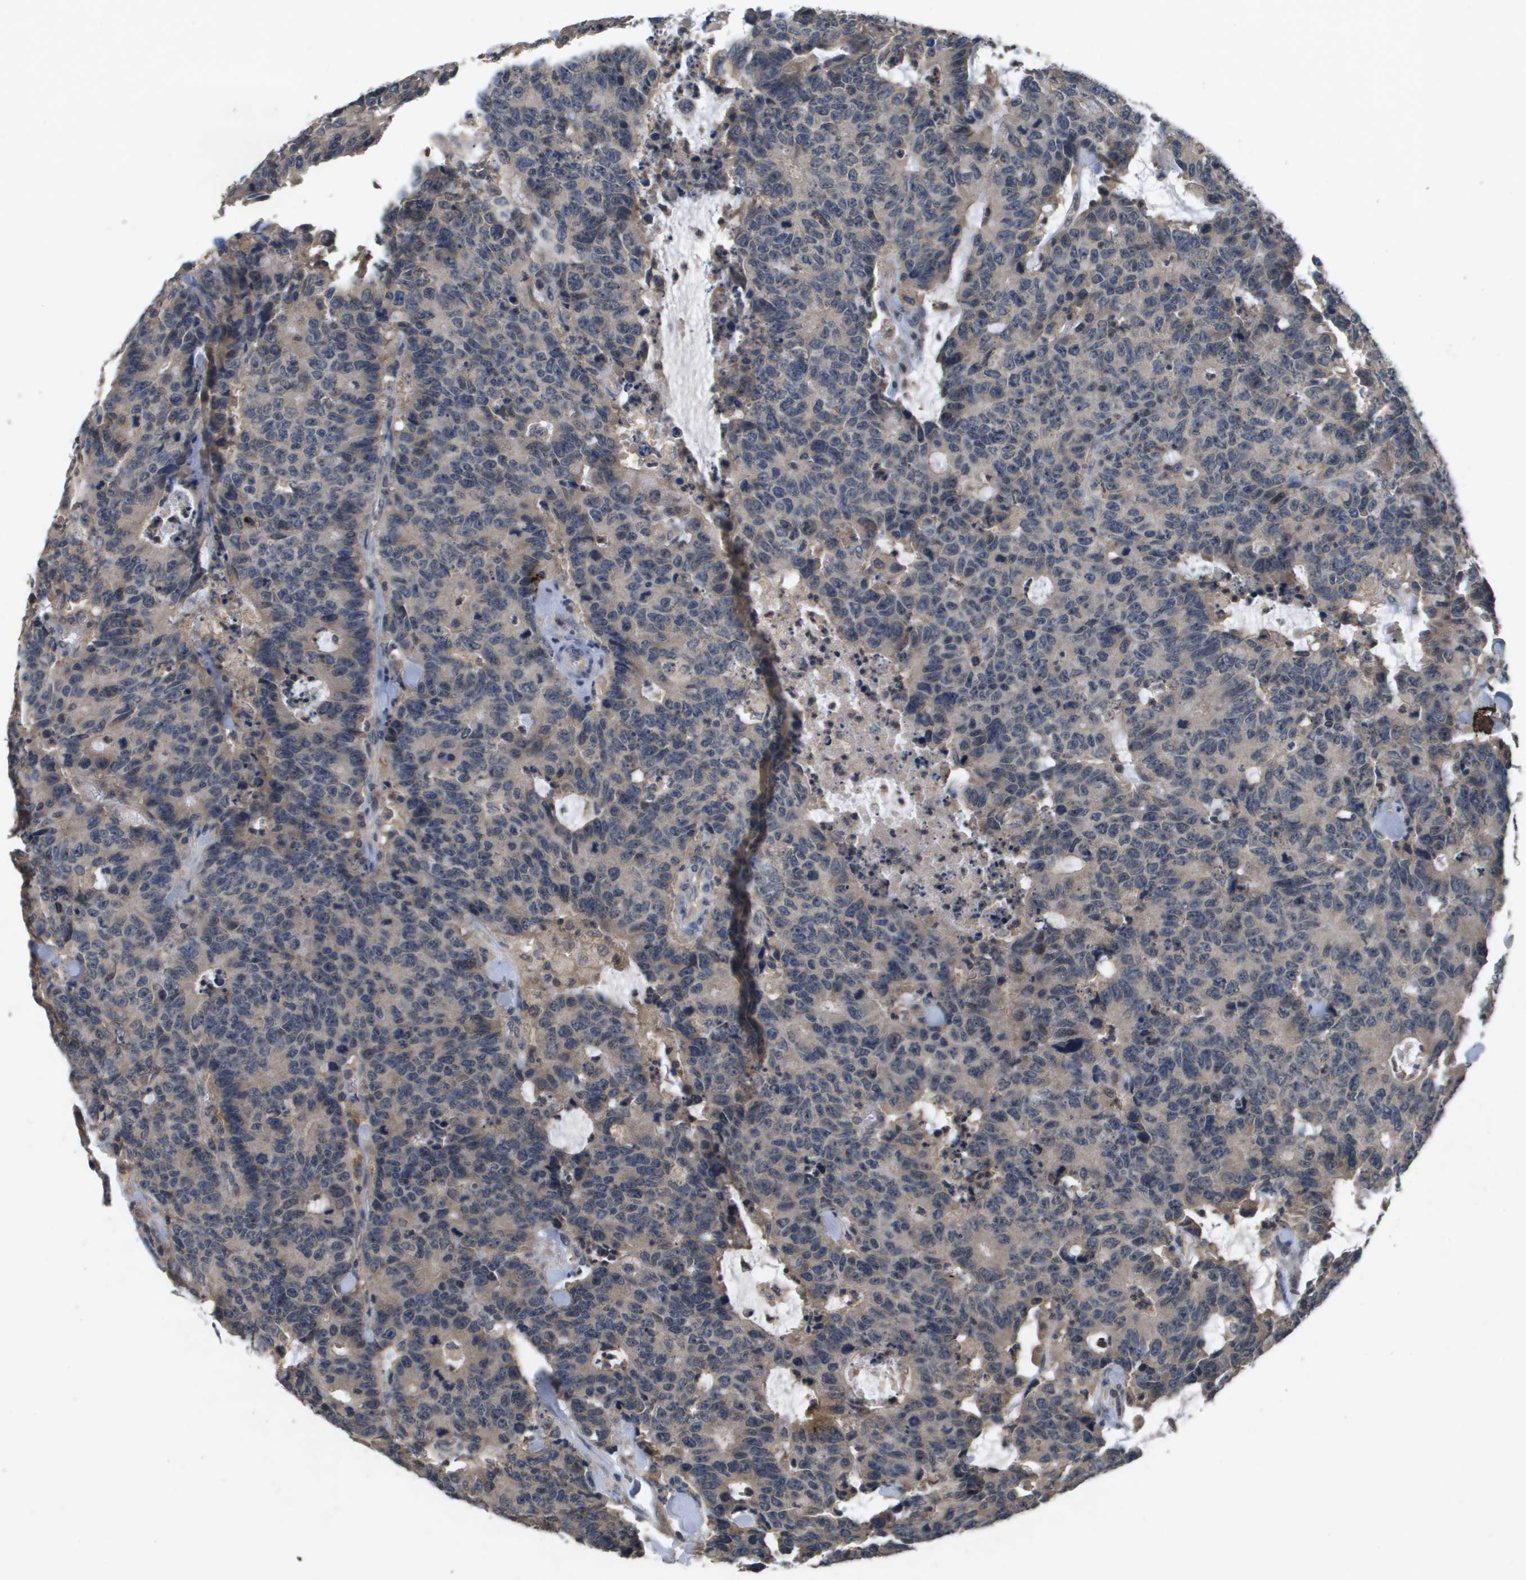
{"staining": {"intensity": "weak", "quantity": ">75%", "location": "cytoplasmic/membranous"}, "tissue": "colorectal cancer", "cell_type": "Tumor cells", "image_type": "cancer", "snomed": [{"axis": "morphology", "description": "Adenocarcinoma, NOS"}, {"axis": "topography", "description": "Colon"}], "caption": "Adenocarcinoma (colorectal) stained with DAB immunohistochemistry (IHC) displays low levels of weak cytoplasmic/membranous positivity in about >75% of tumor cells. The staining was performed using DAB, with brown indicating positive protein expression. Nuclei are stained blue with hematoxylin.", "gene": "PROC", "patient": {"sex": "female", "age": 86}}